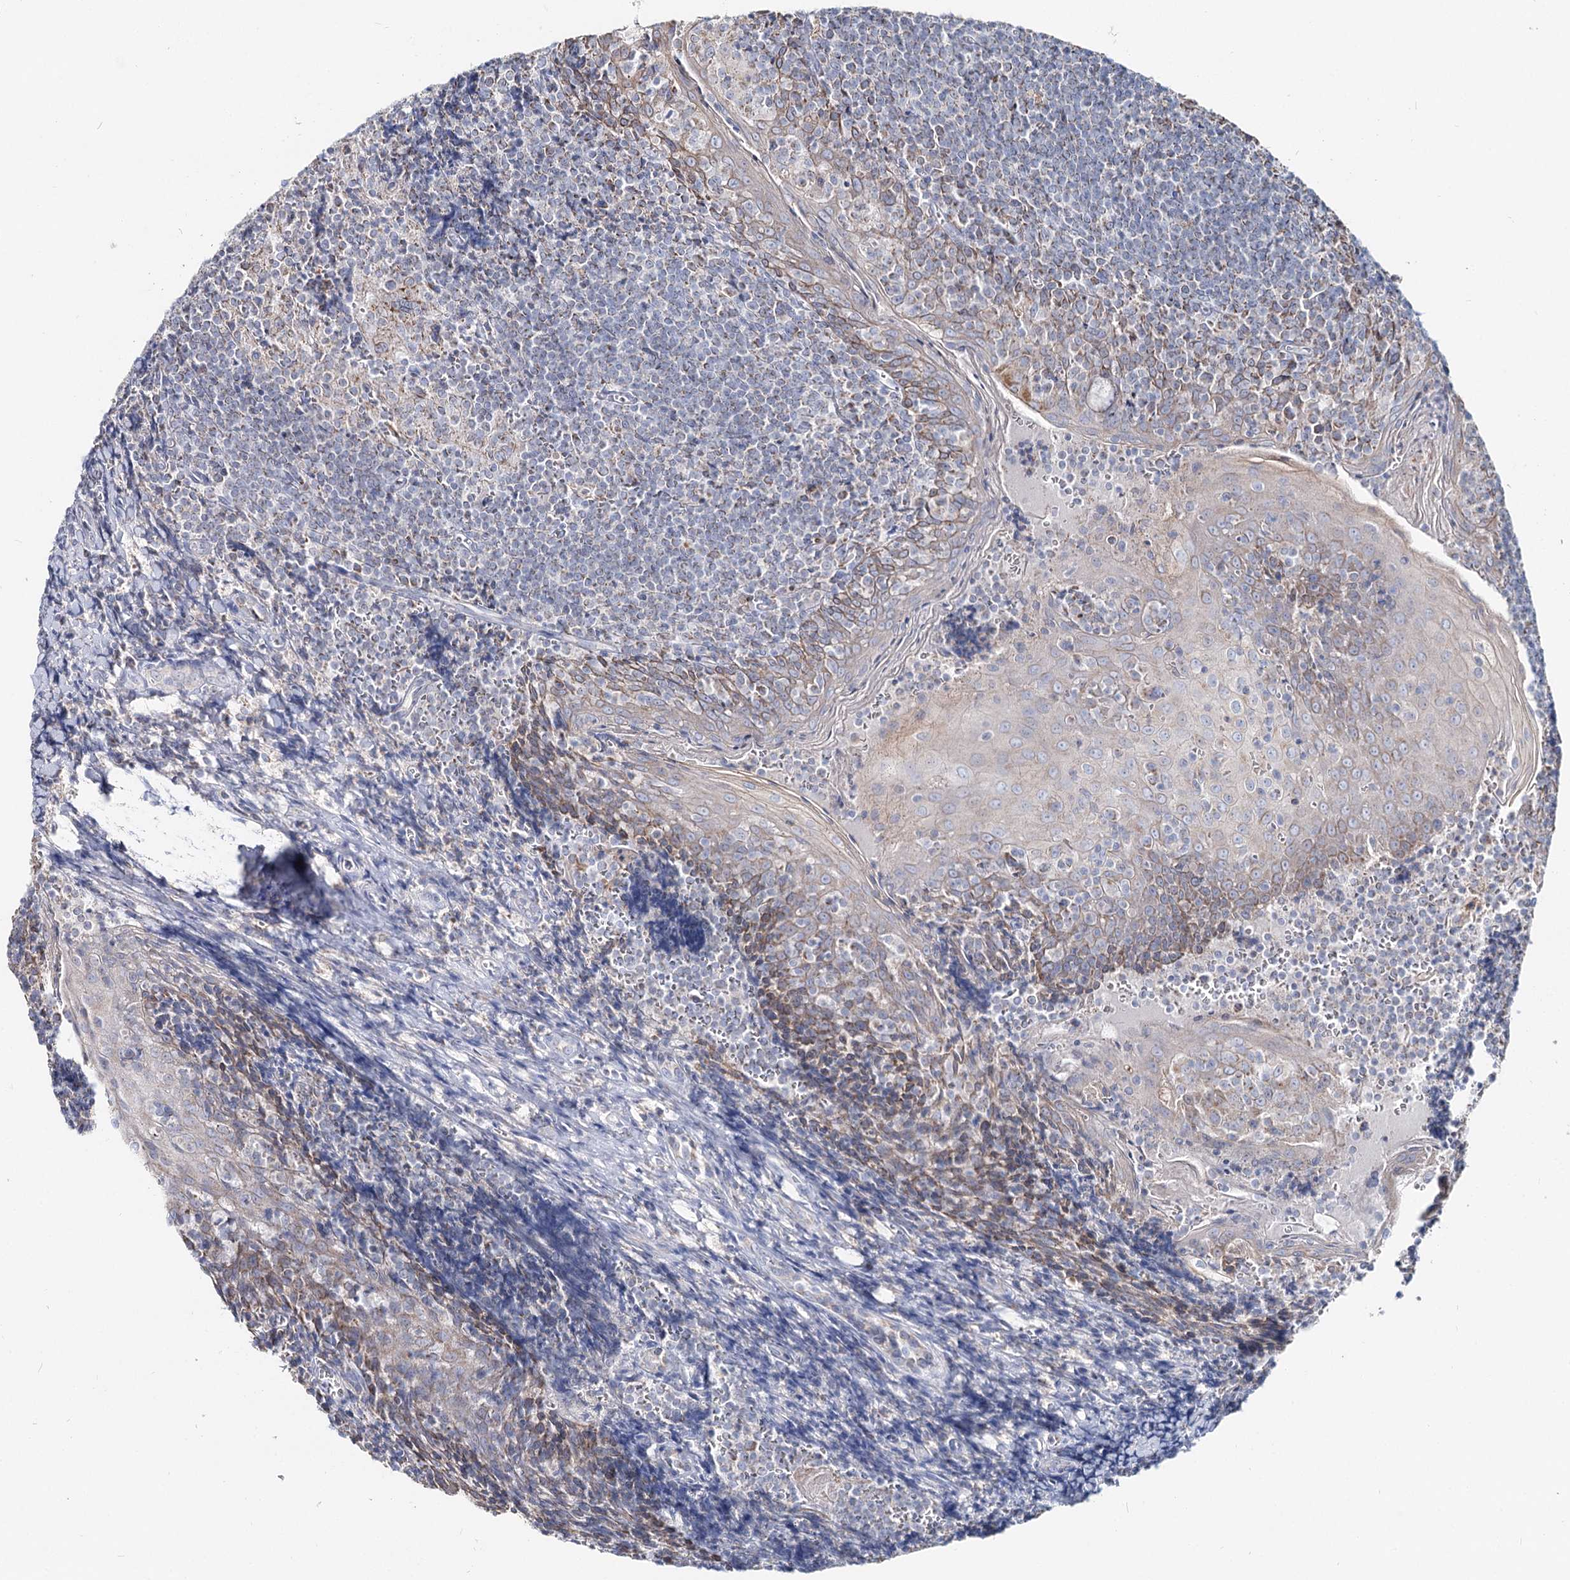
{"staining": {"intensity": "weak", "quantity": "25%-75%", "location": "cytoplasmic/membranous"}, "tissue": "tonsil", "cell_type": "Germinal center cells", "image_type": "normal", "snomed": [{"axis": "morphology", "description": "Normal tissue, NOS"}, {"axis": "topography", "description": "Tonsil"}], "caption": "Tonsil was stained to show a protein in brown. There is low levels of weak cytoplasmic/membranous positivity in approximately 25%-75% of germinal center cells. Using DAB (brown) and hematoxylin (blue) stains, captured at high magnification using brightfield microscopy.", "gene": "MCCC2", "patient": {"sex": "male", "age": 27}}